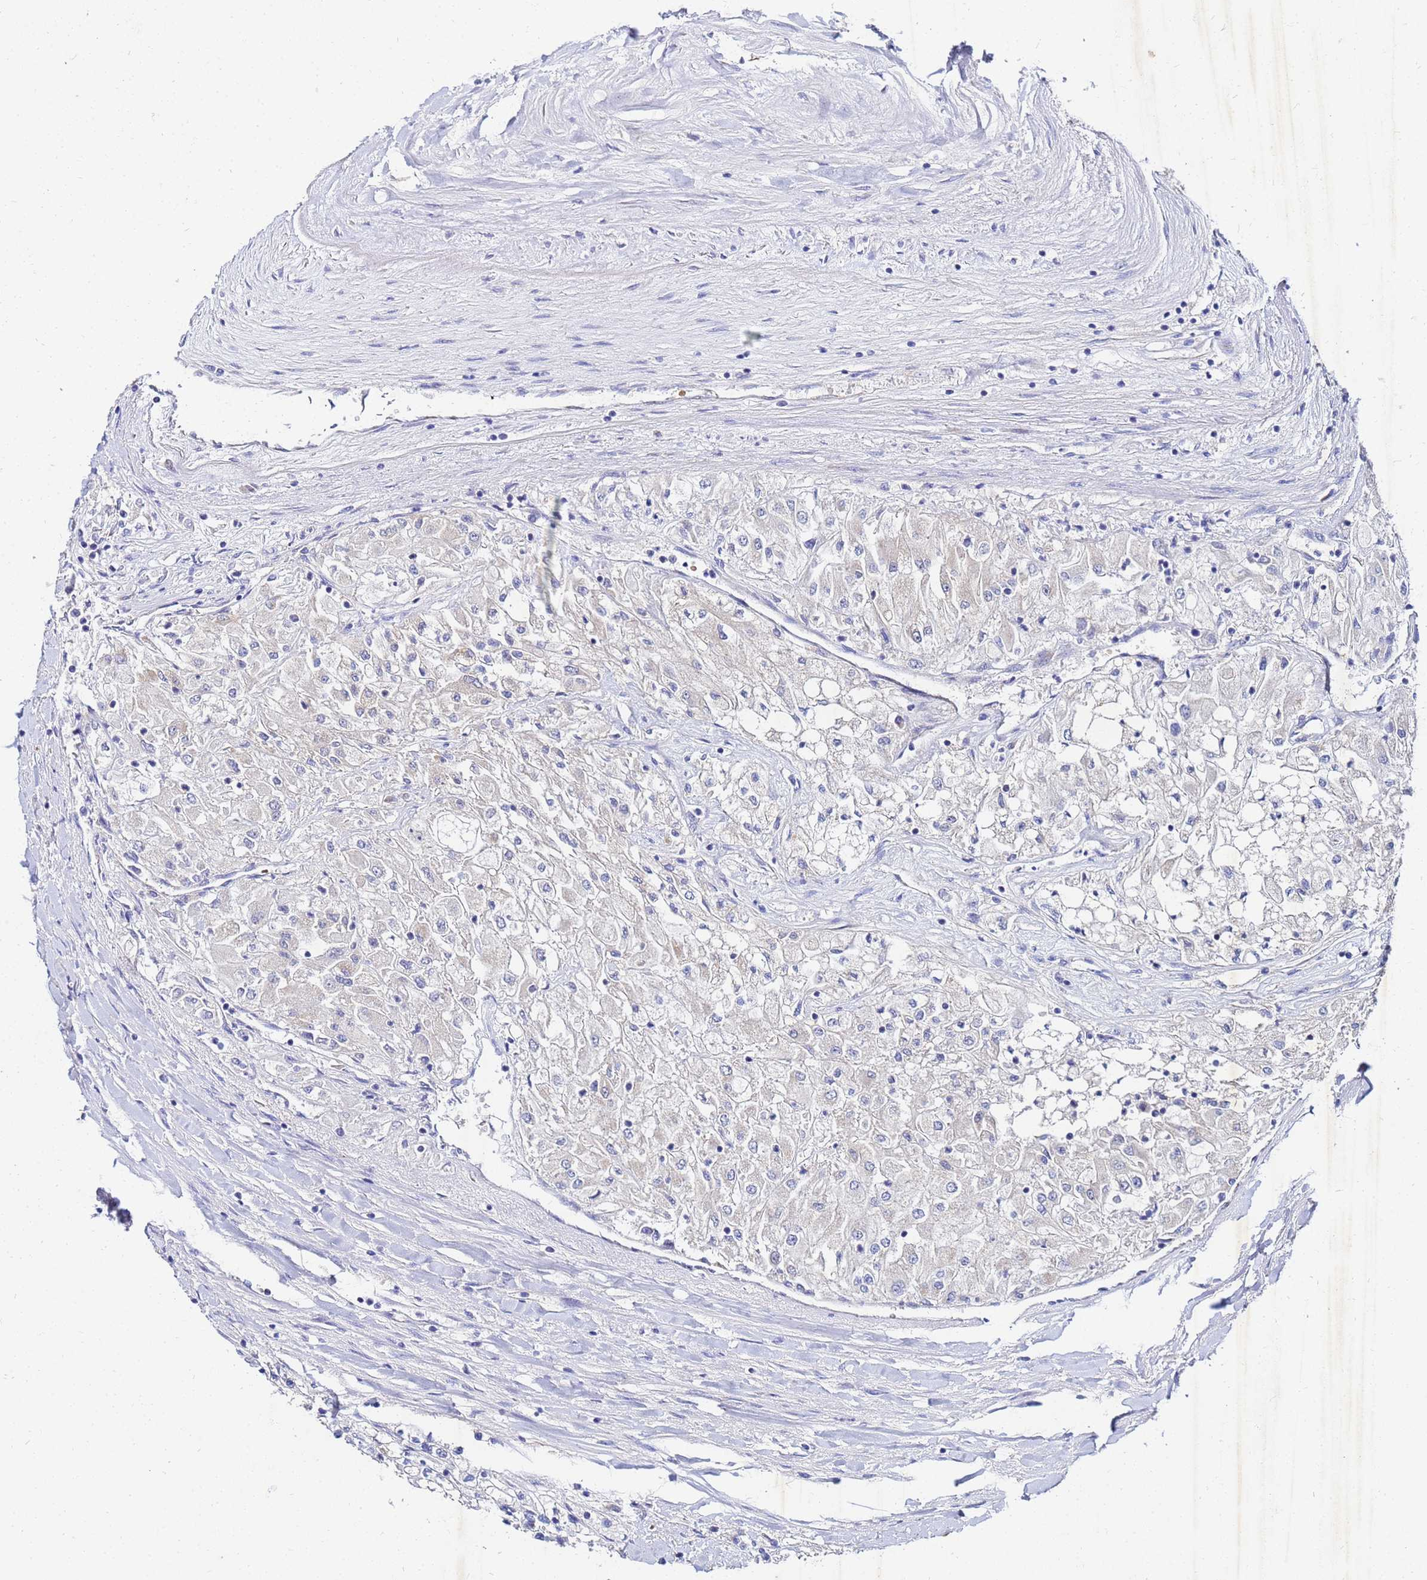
{"staining": {"intensity": "negative", "quantity": "none", "location": "none"}, "tissue": "renal cancer", "cell_type": "Tumor cells", "image_type": "cancer", "snomed": [{"axis": "morphology", "description": "Adenocarcinoma, NOS"}, {"axis": "topography", "description": "Kidney"}], "caption": "IHC of human renal cancer reveals no staining in tumor cells. (Stains: DAB immunohistochemistry with hematoxylin counter stain, Microscopy: brightfield microscopy at high magnification).", "gene": "FAHD2A", "patient": {"sex": "male", "age": 80}}